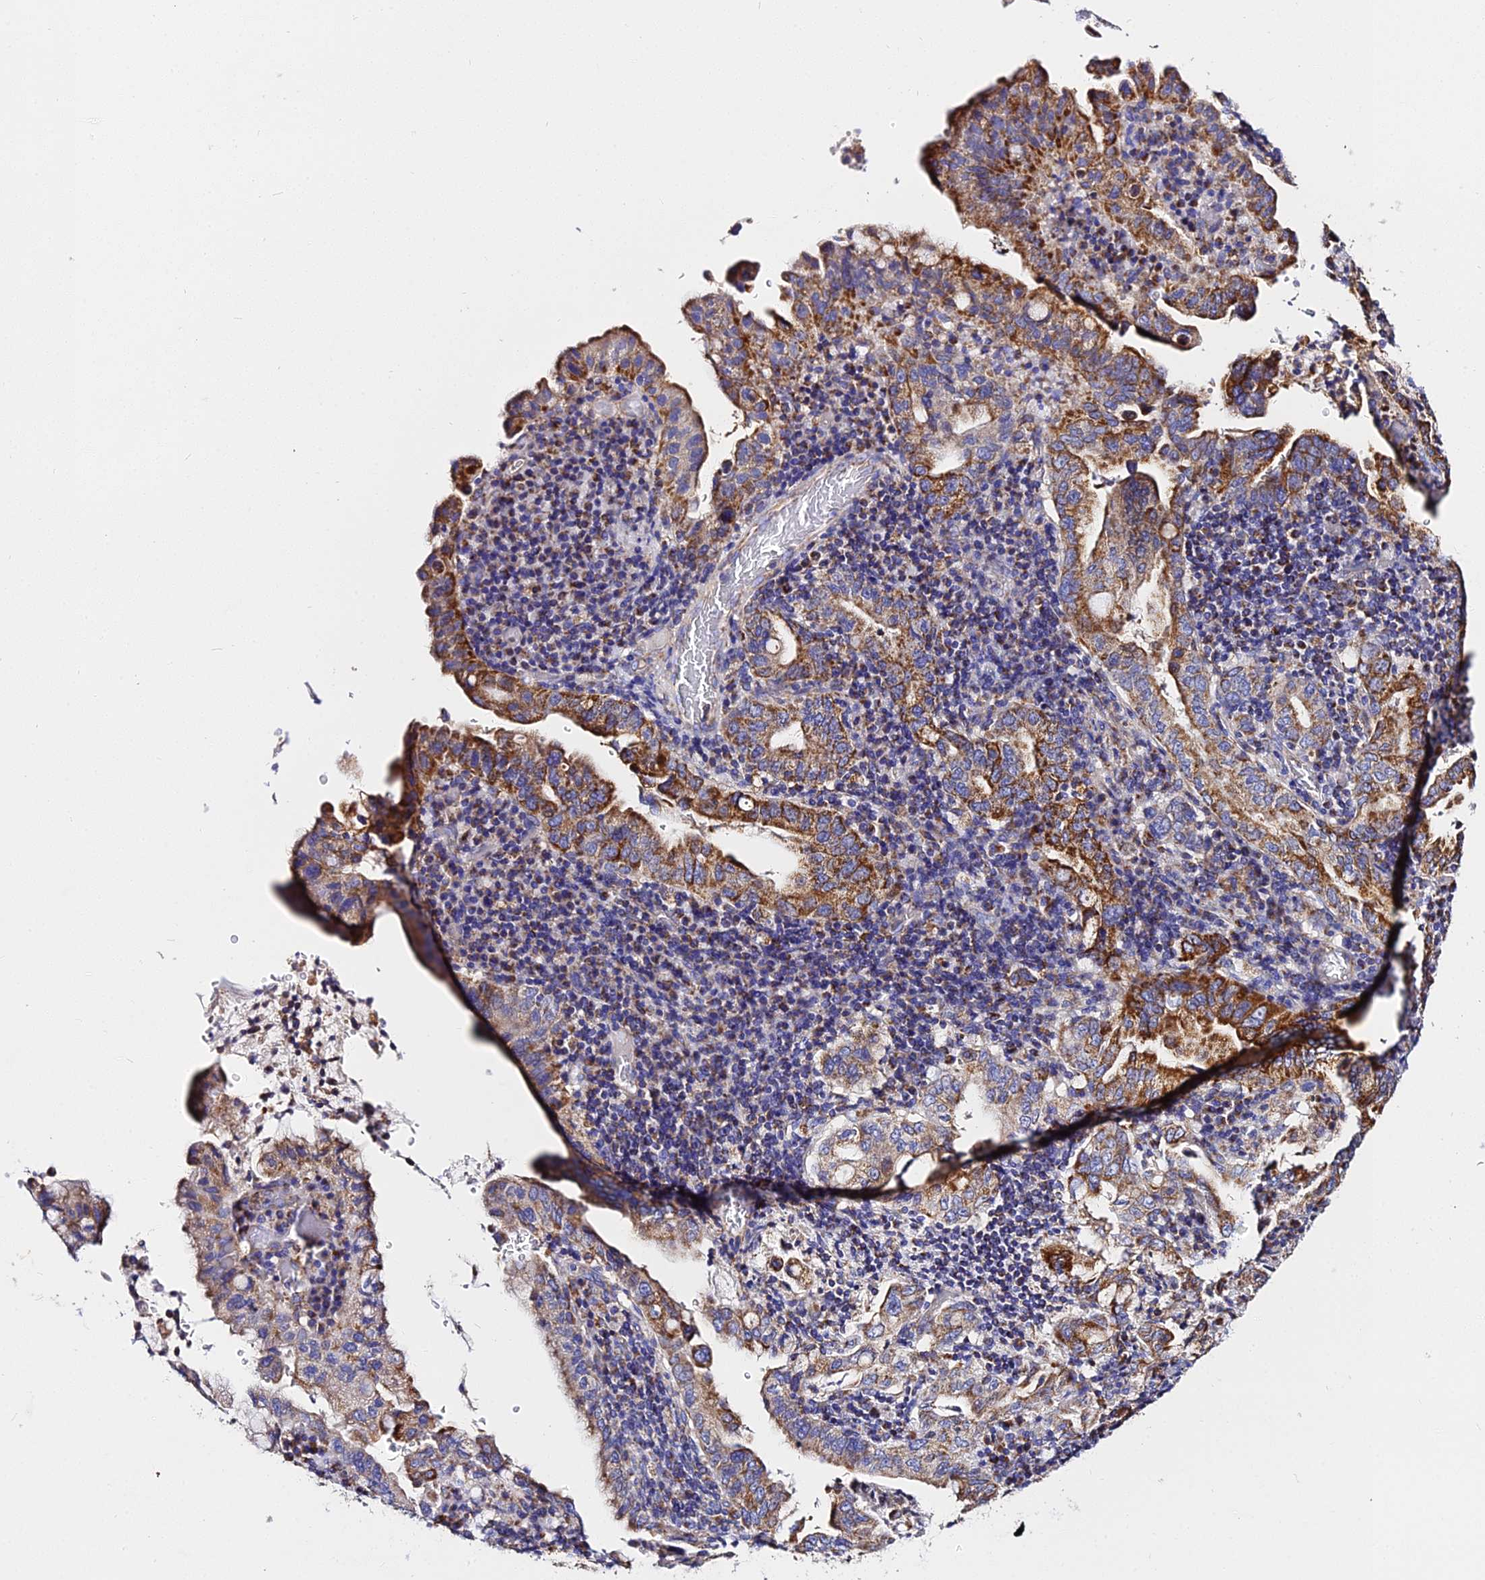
{"staining": {"intensity": "strong", "quantity": "25%-75%", "location": "cytoplasmic/membranous"}, "tissue": "stomach cancer", "cell_type": "Tumor cells", "image_type": "cancer", "snomed": [{"axis": "morphology", "description": "Normal tissue, NOS"}, {"axis": "morphology", "description": "Adenocarcinoma, NOS"}, {"axis": "topography", "description": "Esophagus"}, {"axis": "topography", "description": "Stomach, upper"}, {"axis": "topography", "description": "Peripheral nerve tissue"}], "caption": "This is a histology image of immunohistochemistry staining of stomach cancer (adenocarcinoma), which shows strong staining in the cytoplasmic/membranous of tumor cells.", "gene": "ZNF573", "patient": {"sex": "male", "age": 62}}